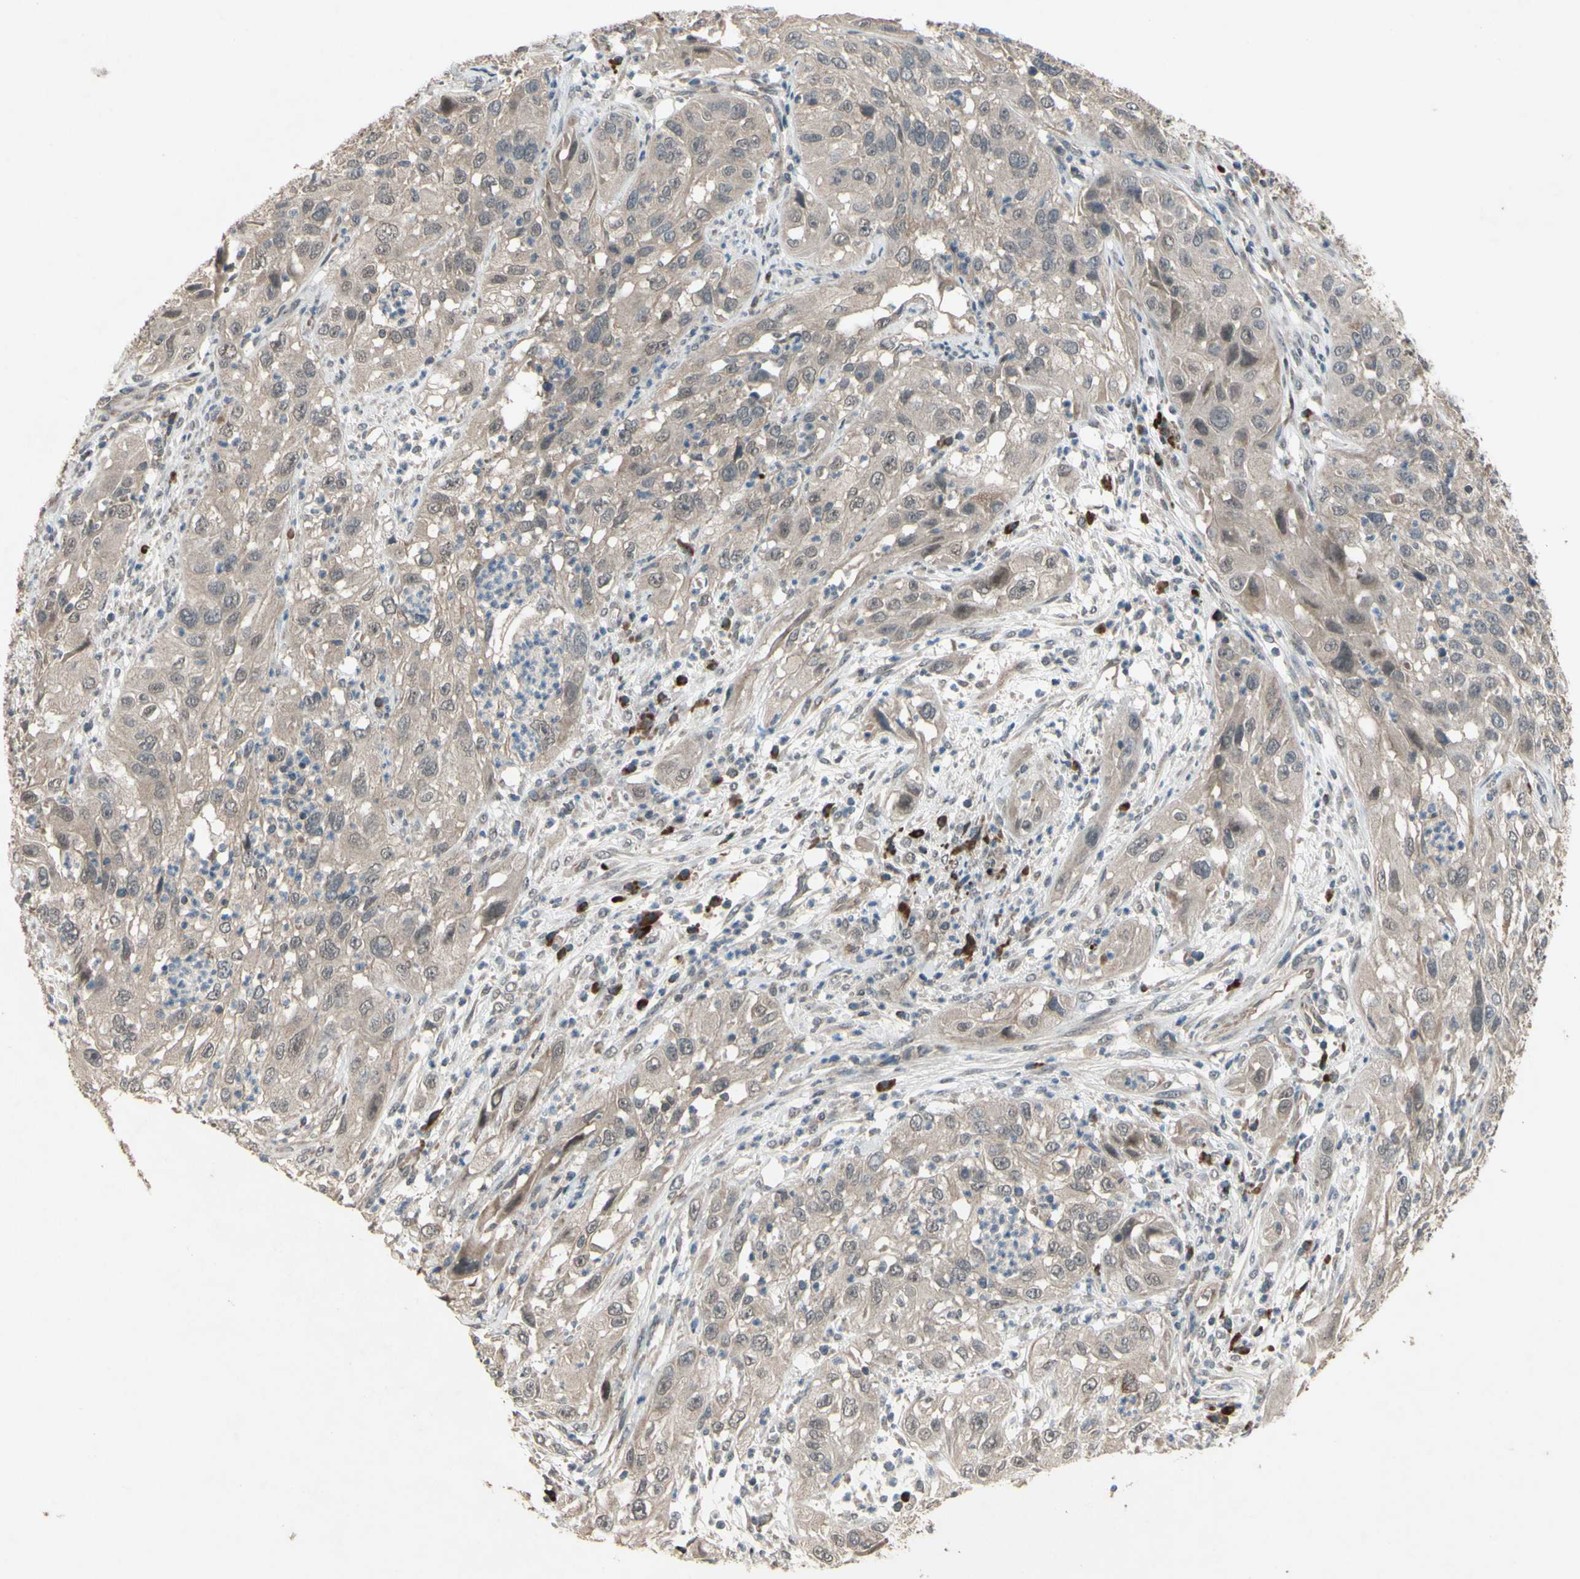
{"staining": {"intensity": "weak", "quantity": ">75%", "location": "cytoplasmic/membranous"}, "tissue": "cervical cancer", "cell_type": "Tumor cells", "image_type": "cancer", "snomed": [{"axis": "morphology", "description": "Squamous cell carcinoma, NOS"}, {"axis": "topography", "description": "Cervix"}], "caption": "A brown stain labels weak cytoplasmic/membranous positivity of a protein in squamous cell carcinoma (cervical) tumor cells.", "gene": "CD164", "patient": {"sex": "female", "age": 32}}